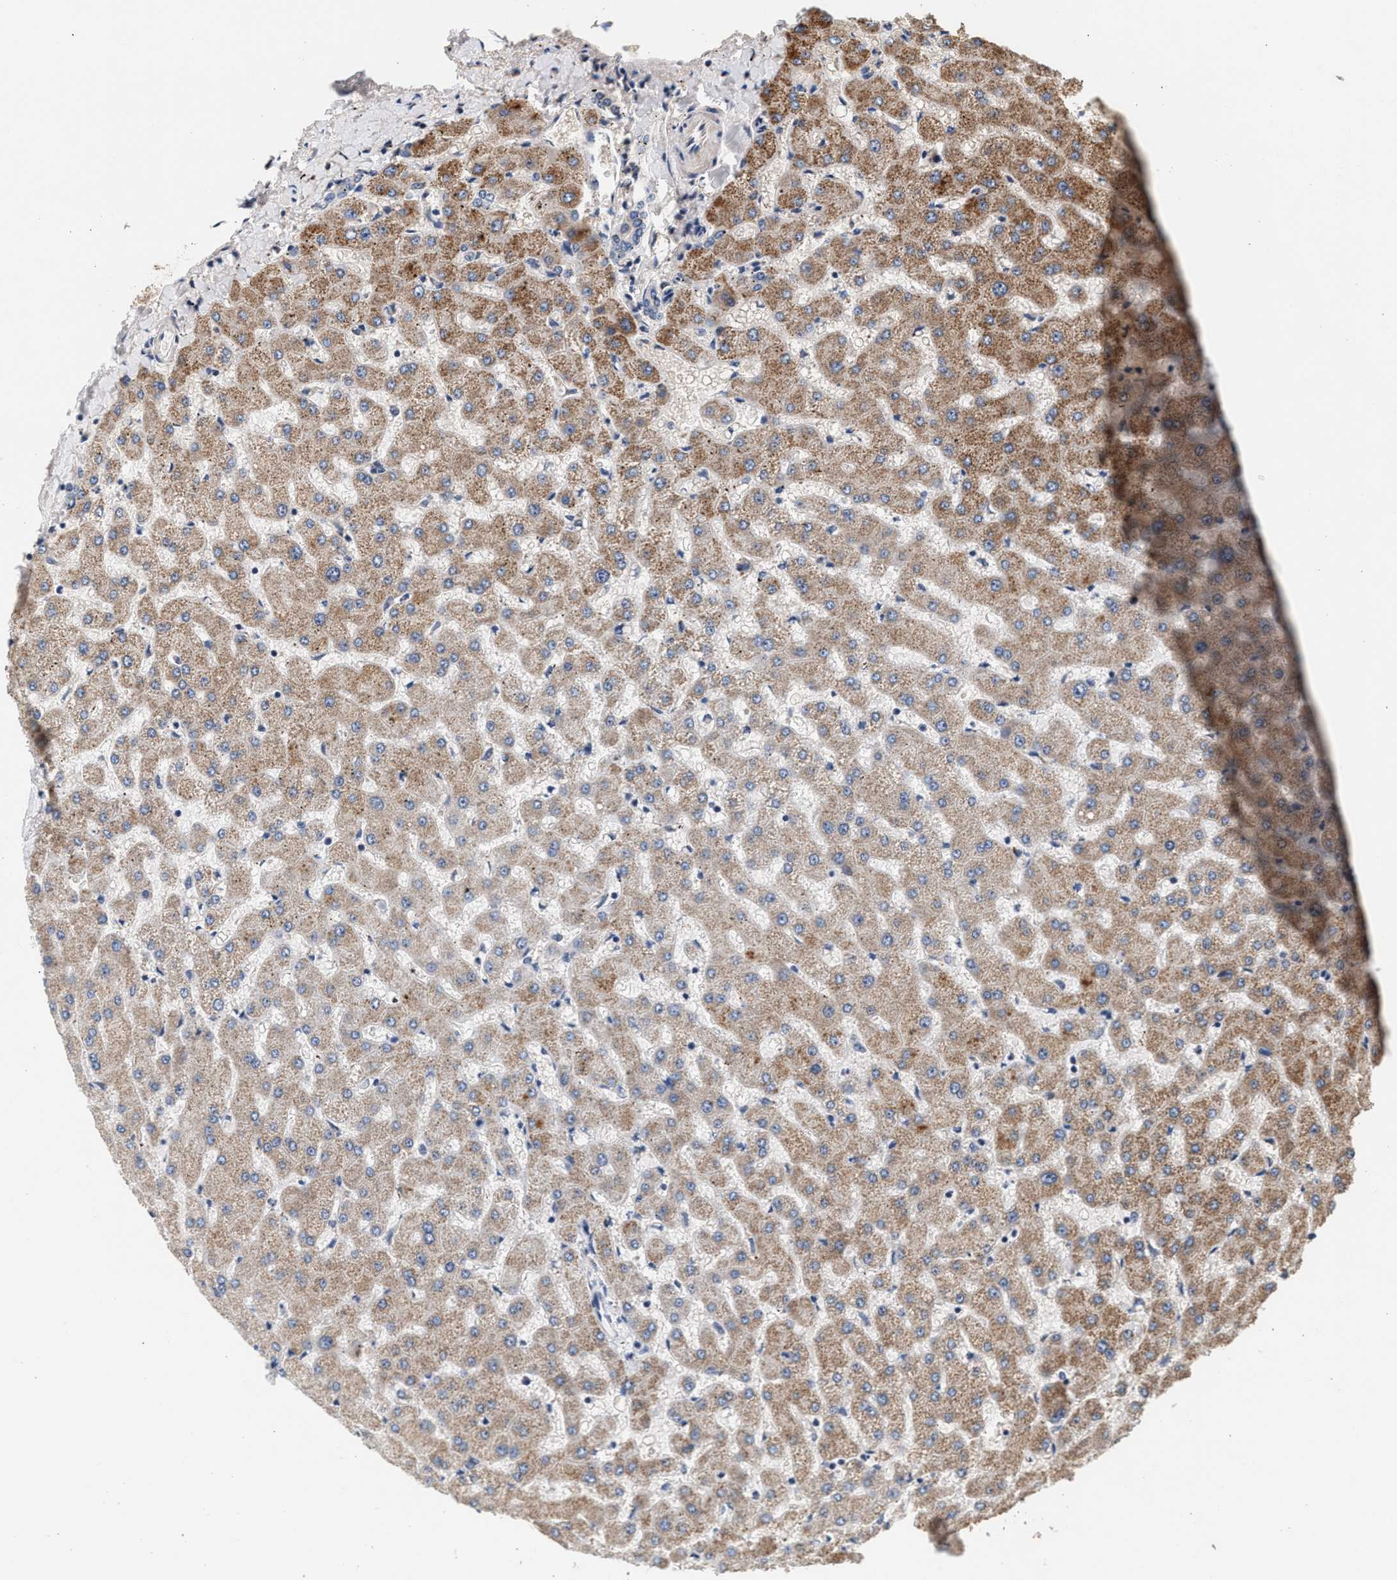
{"staining": {"intensity": "negative", "quantity": "none", "location": "none"}, "tissue": "liver", "cell_type": "Cholangiocytes", "image_type": "normal", "snomed": [{"axis": "morphology", "description": "Normal tissue, NOS"}, {"axis": "topography", "description": "Liver"}], "caption": "This photomicrograph is of unremarkable liver stained with immunohistochemistry (IHC) to label a protein in brown with the nuclei are counter-stained blue. There is no positivity in cholangiocytes.", "gene": "PTGR3", "patient": {"sex": "female", "age": 63}}